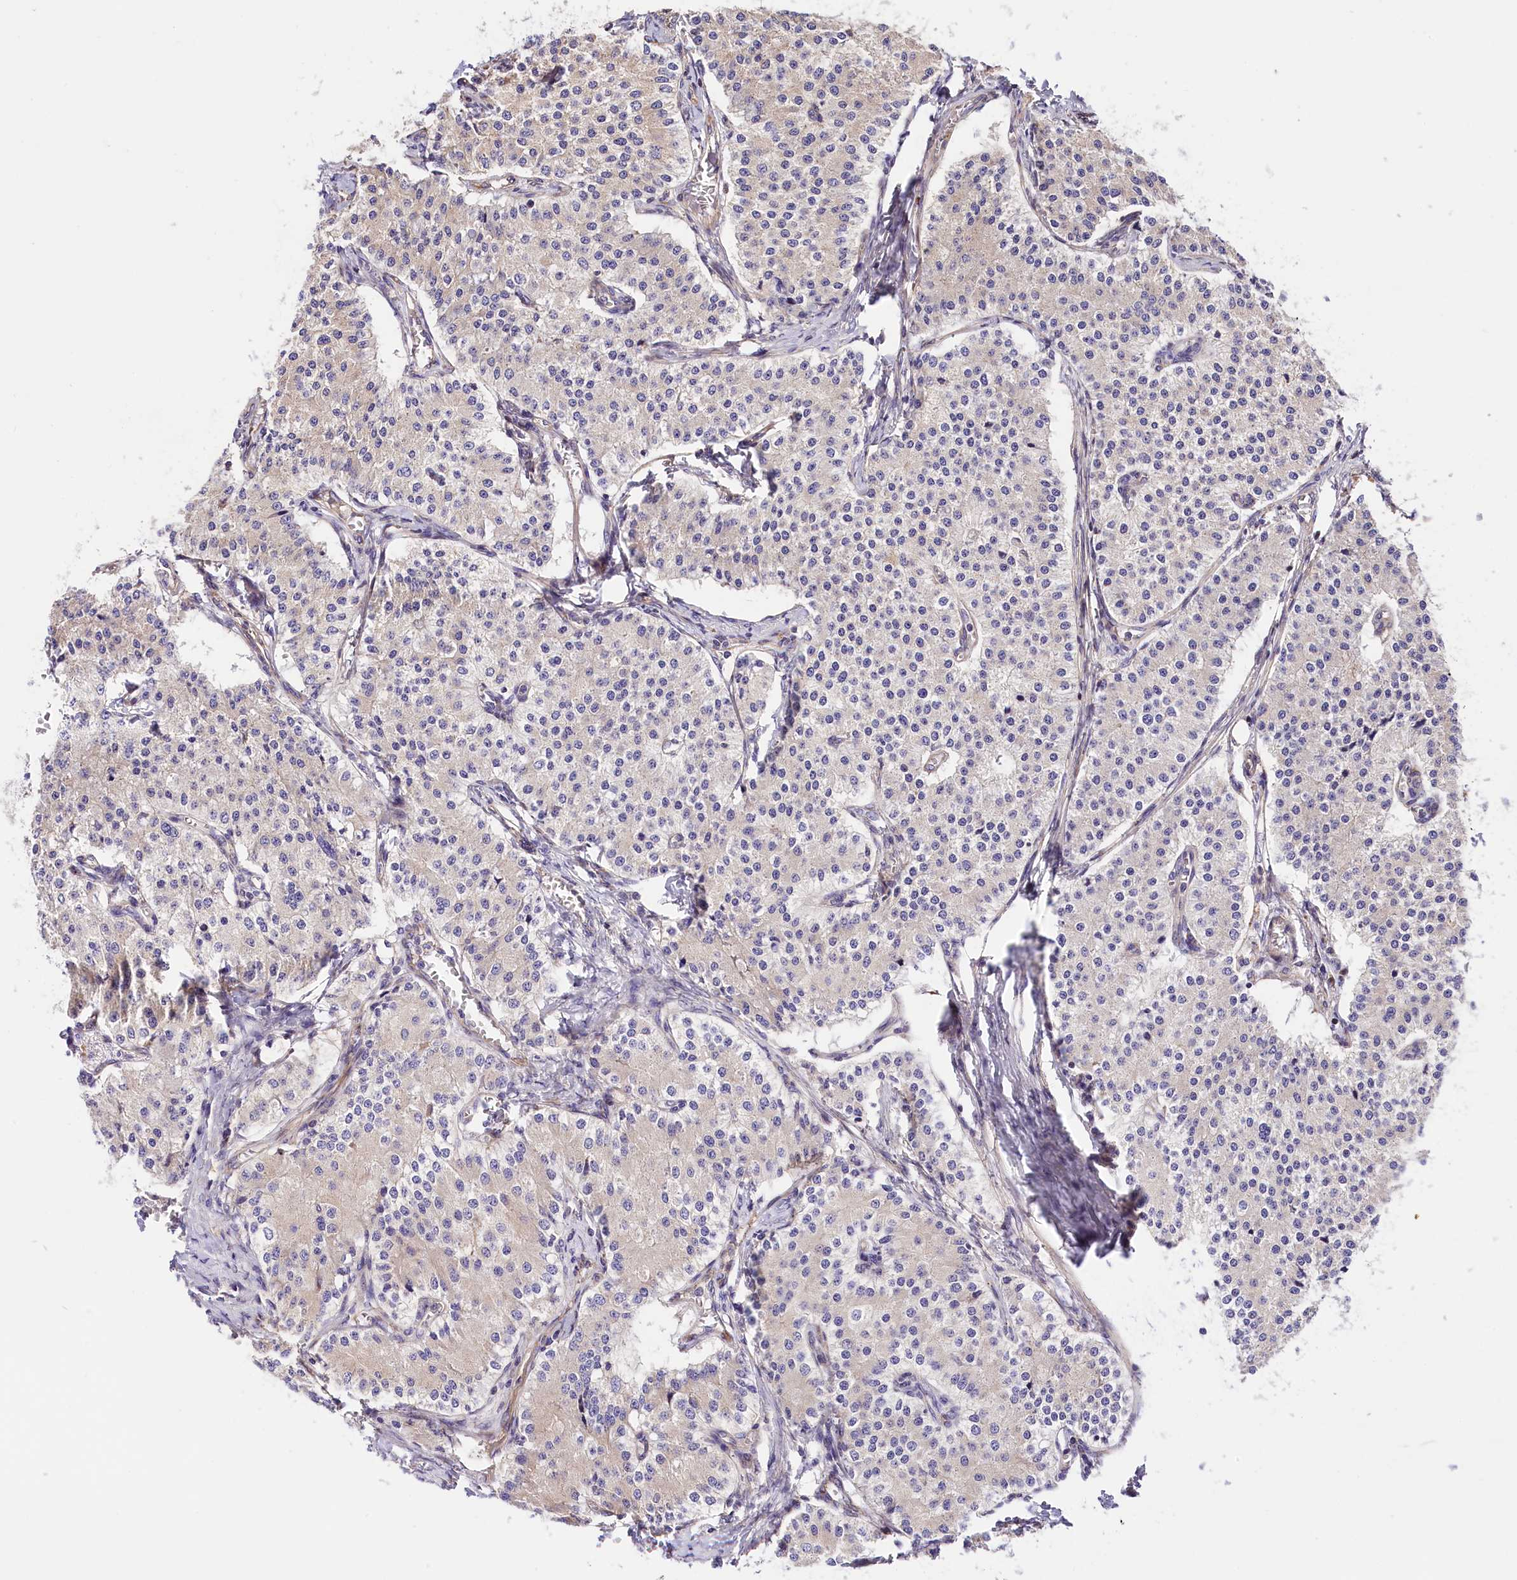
{"staining": {"intensity": "negative", "quantity": "none", "location": "none"}, "tissue": "carcinoid", "cell_type": "Tumor cells", "image_type": "cancer", "snomed": [{"axis": "morphology", "description": "Carcinoid, malignant, NOS"}, {"axis": "topography", "description": "Colon"}], "caption": "A photomicrograph of human malignant carcinoid is negative for staining in tumor cells.", "gene": "ARMC6", "patient": {"sex": "female", "age": 52}}